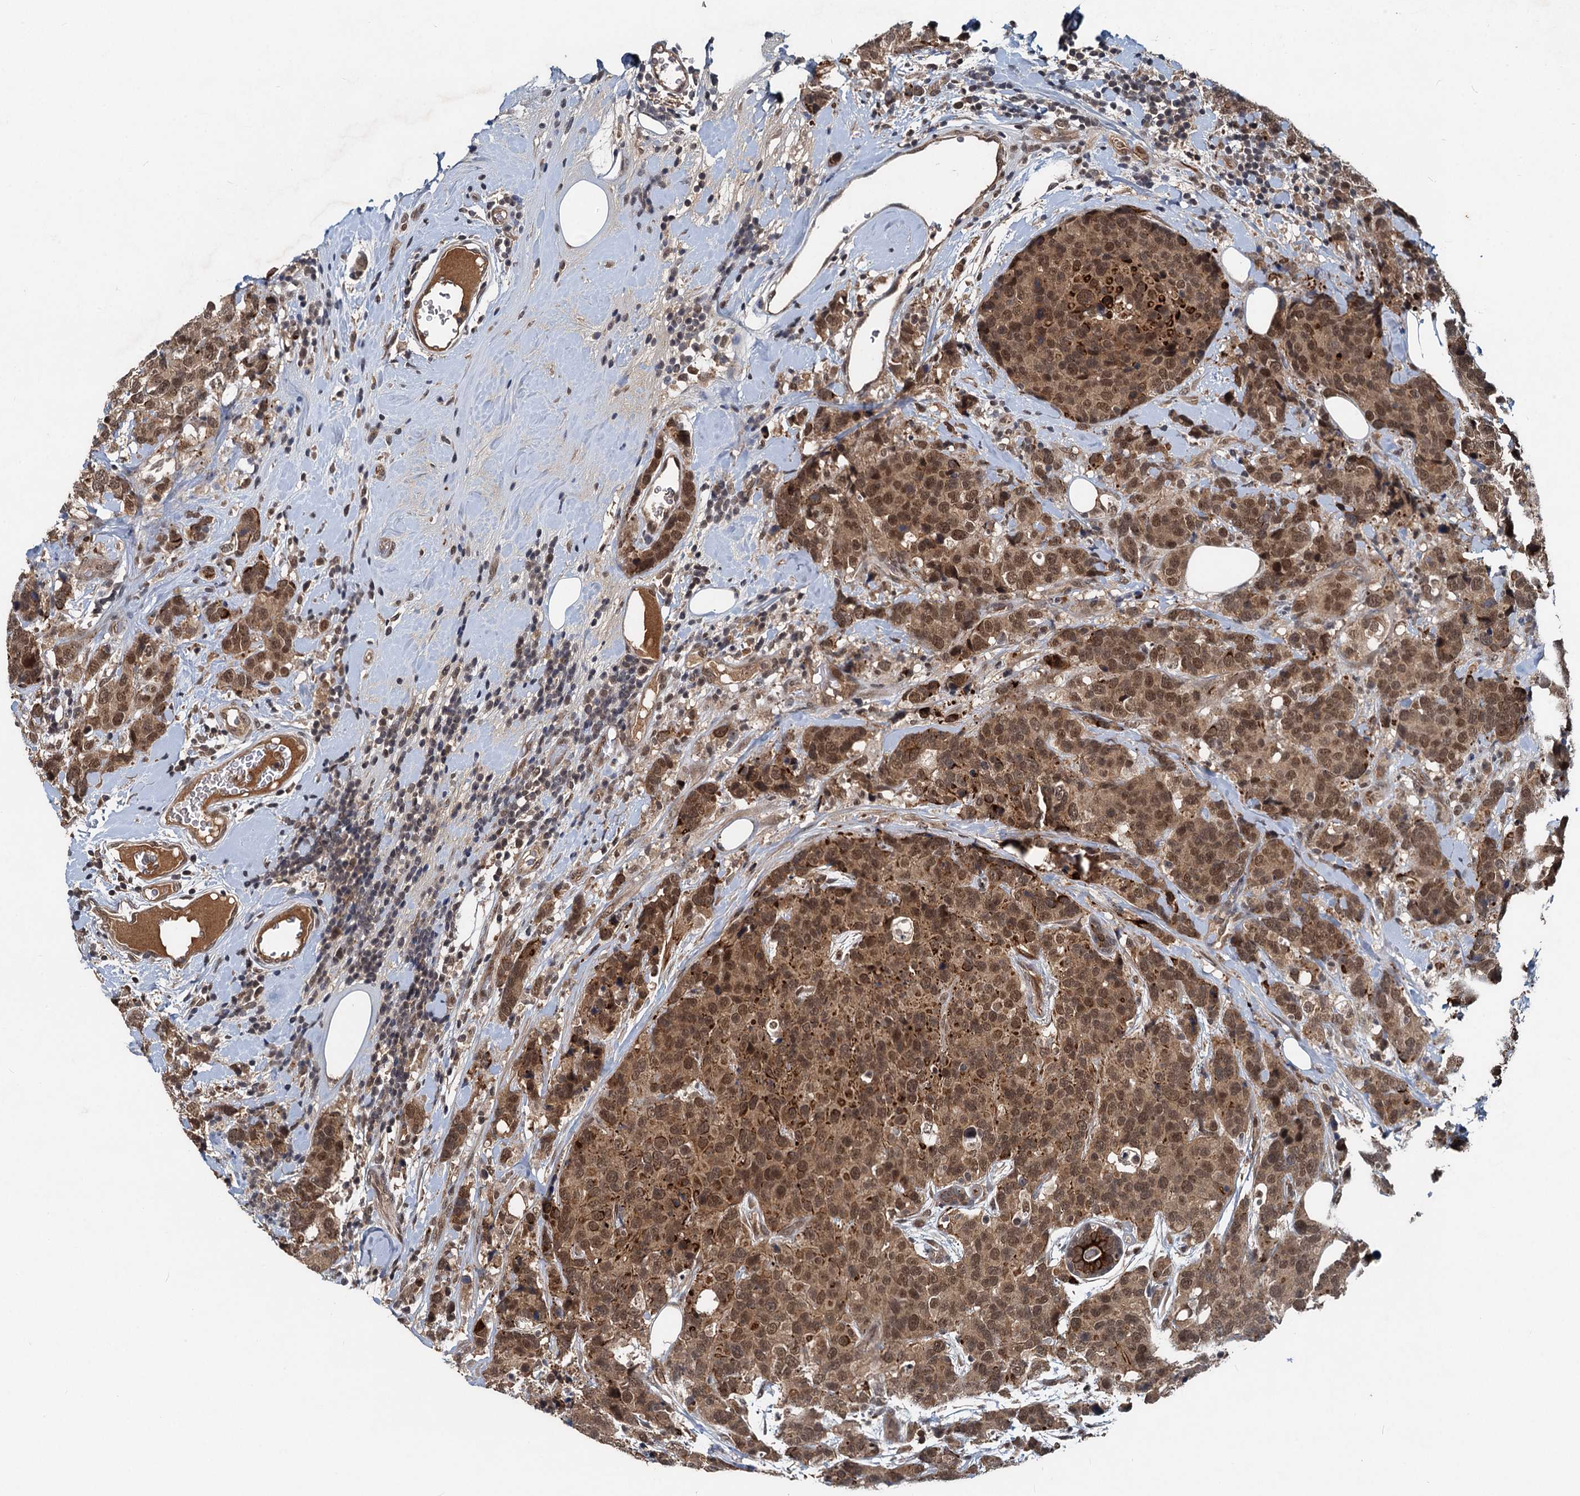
{"staining": {"intensity": "moderate", "quantity": ">75%", "location": "cytoplasmic/membranous,nuclear"}, "tissue": "breast cancer", "cell_type": "Tumor cells", "image_type": "cancer", "snomed": [{"axis": "morphology", "description": "Lobular carcinoma"}, {"axis": "topography", "description": "Breast"}], "caption": "IHC staining of breast cancer (lobular carcinoma), which shows medium levels of moderate cytoplasmic/membranous and nuclear expression in approximately >75% of tumor cells indicating moderate cytoplasmic/membranous and nuclear protein staining. The staining was performed using DAB (3,3'-diaminobenzidine) (brown) for protein detection and nuclei were counterstained in hematoxylin (blue).", "gene": "RITA1", "patient": {"sex": "female", "age": 59}}